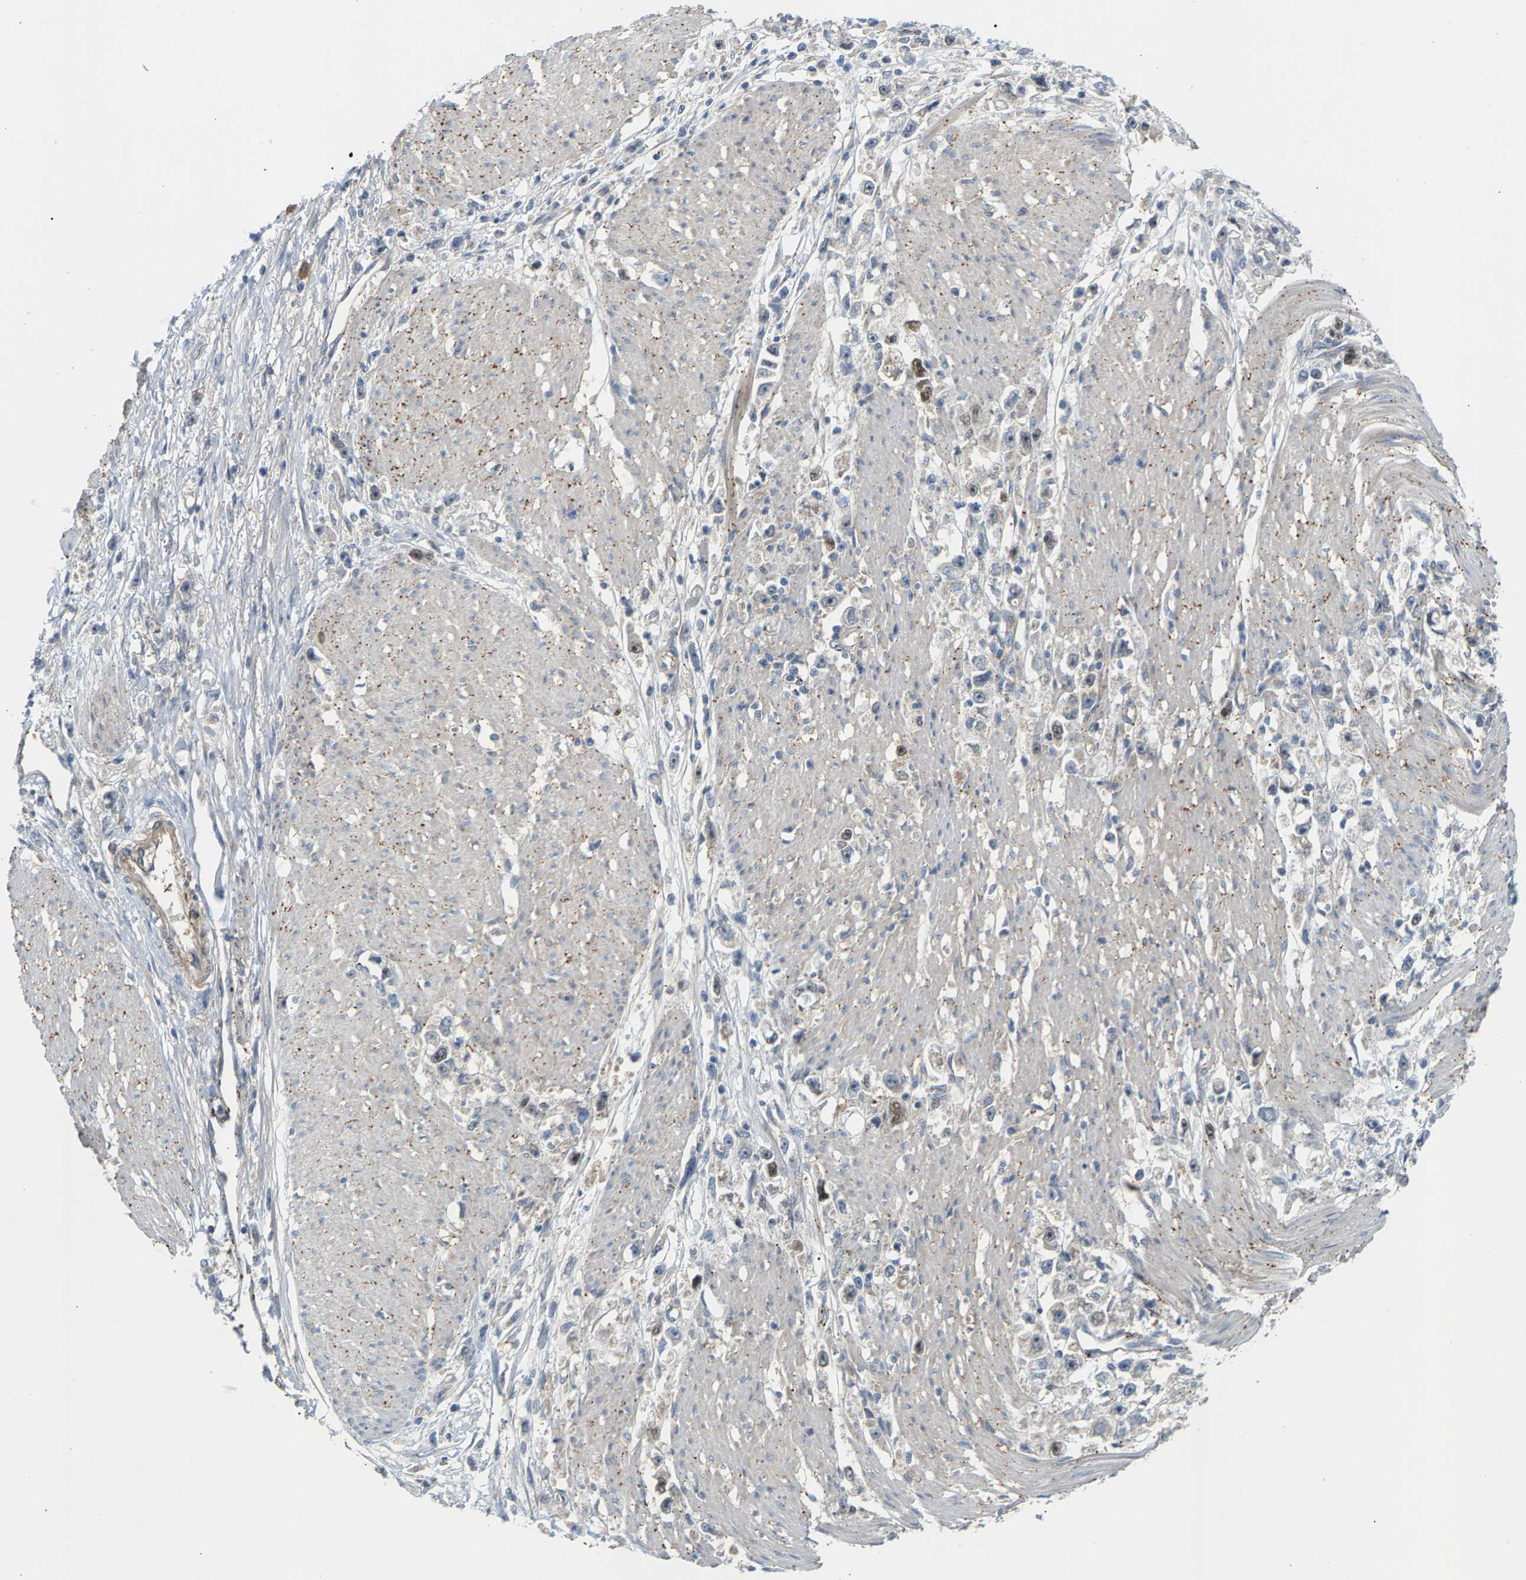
{"staining": {"intensity": "negative", "quantity": "none", "location": "none"}, "tissue": "stomach cancer", "cell_type": "Tumor cells", "image_type": "cancer", "snomed": [{"axis": "morphology", "description": "Adenocarcinoma, NOS"}, {"axis": "topography", "description": "Stomach"}], "caption": "Immunohistochemical staining of stomach adenocarcinoma displays no significant positivity in tumor cells.", "gene": "KRTAP27-1", "patient": {"sex": "female", "age": 59}}